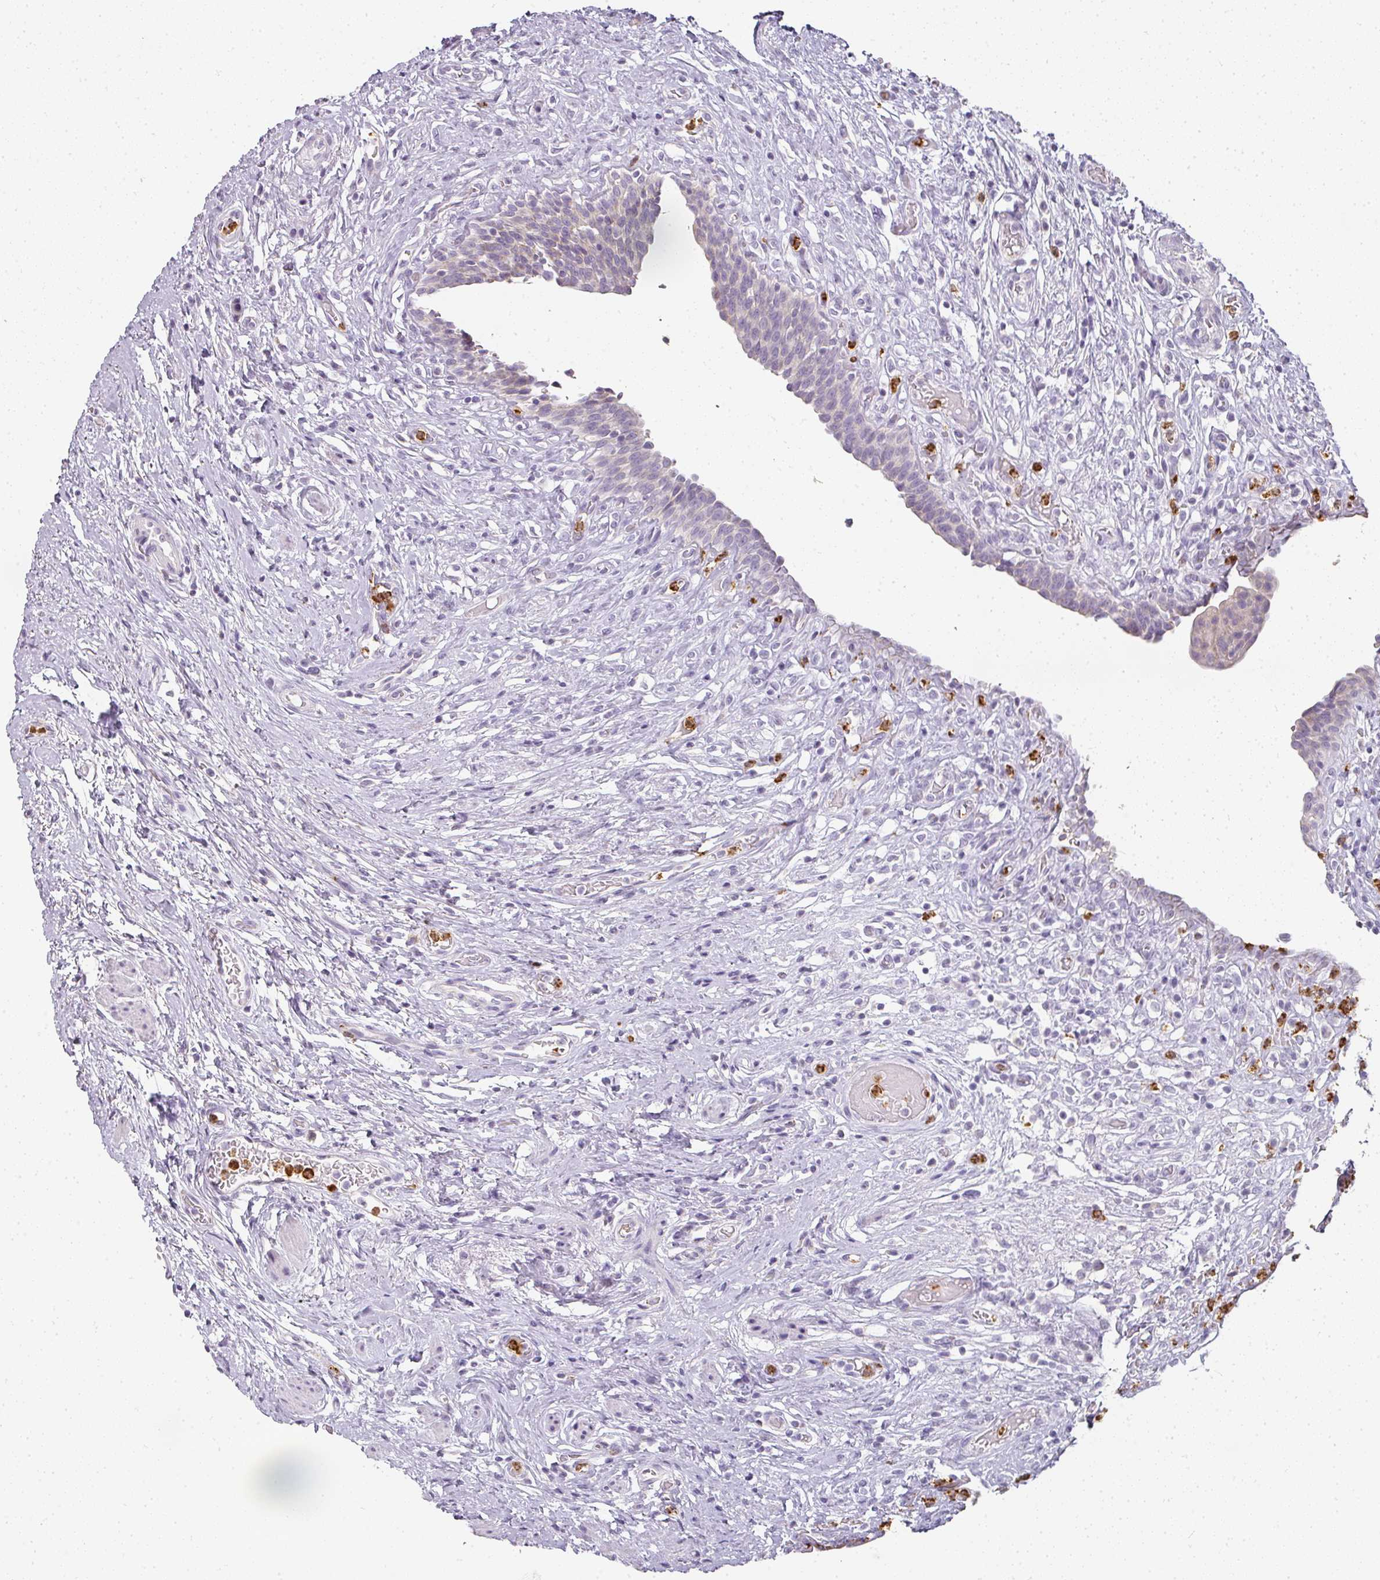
{"staining": {"intensity": "negative", "quantity": "none", "location": "none"}, "tissue": "urinary bladder", "cell_type": "Urothelial cells", "image_type": "normal", "snomed": [{"axis": "morphology", "description": "Normal tissue, NOS"}, {"axis": "topography", "description": "Urinary bladder"}], "caption": "This is a photomicrograph of IHC staining of unremarkable urinary bladder, which shows no expression in urothelial cells. (DAB immunohistochemistry (IHC) visualized using brightfield microscopy, high magnification).", "gene": "CAMP", "patient": {"sex": "male", "age": 71}}